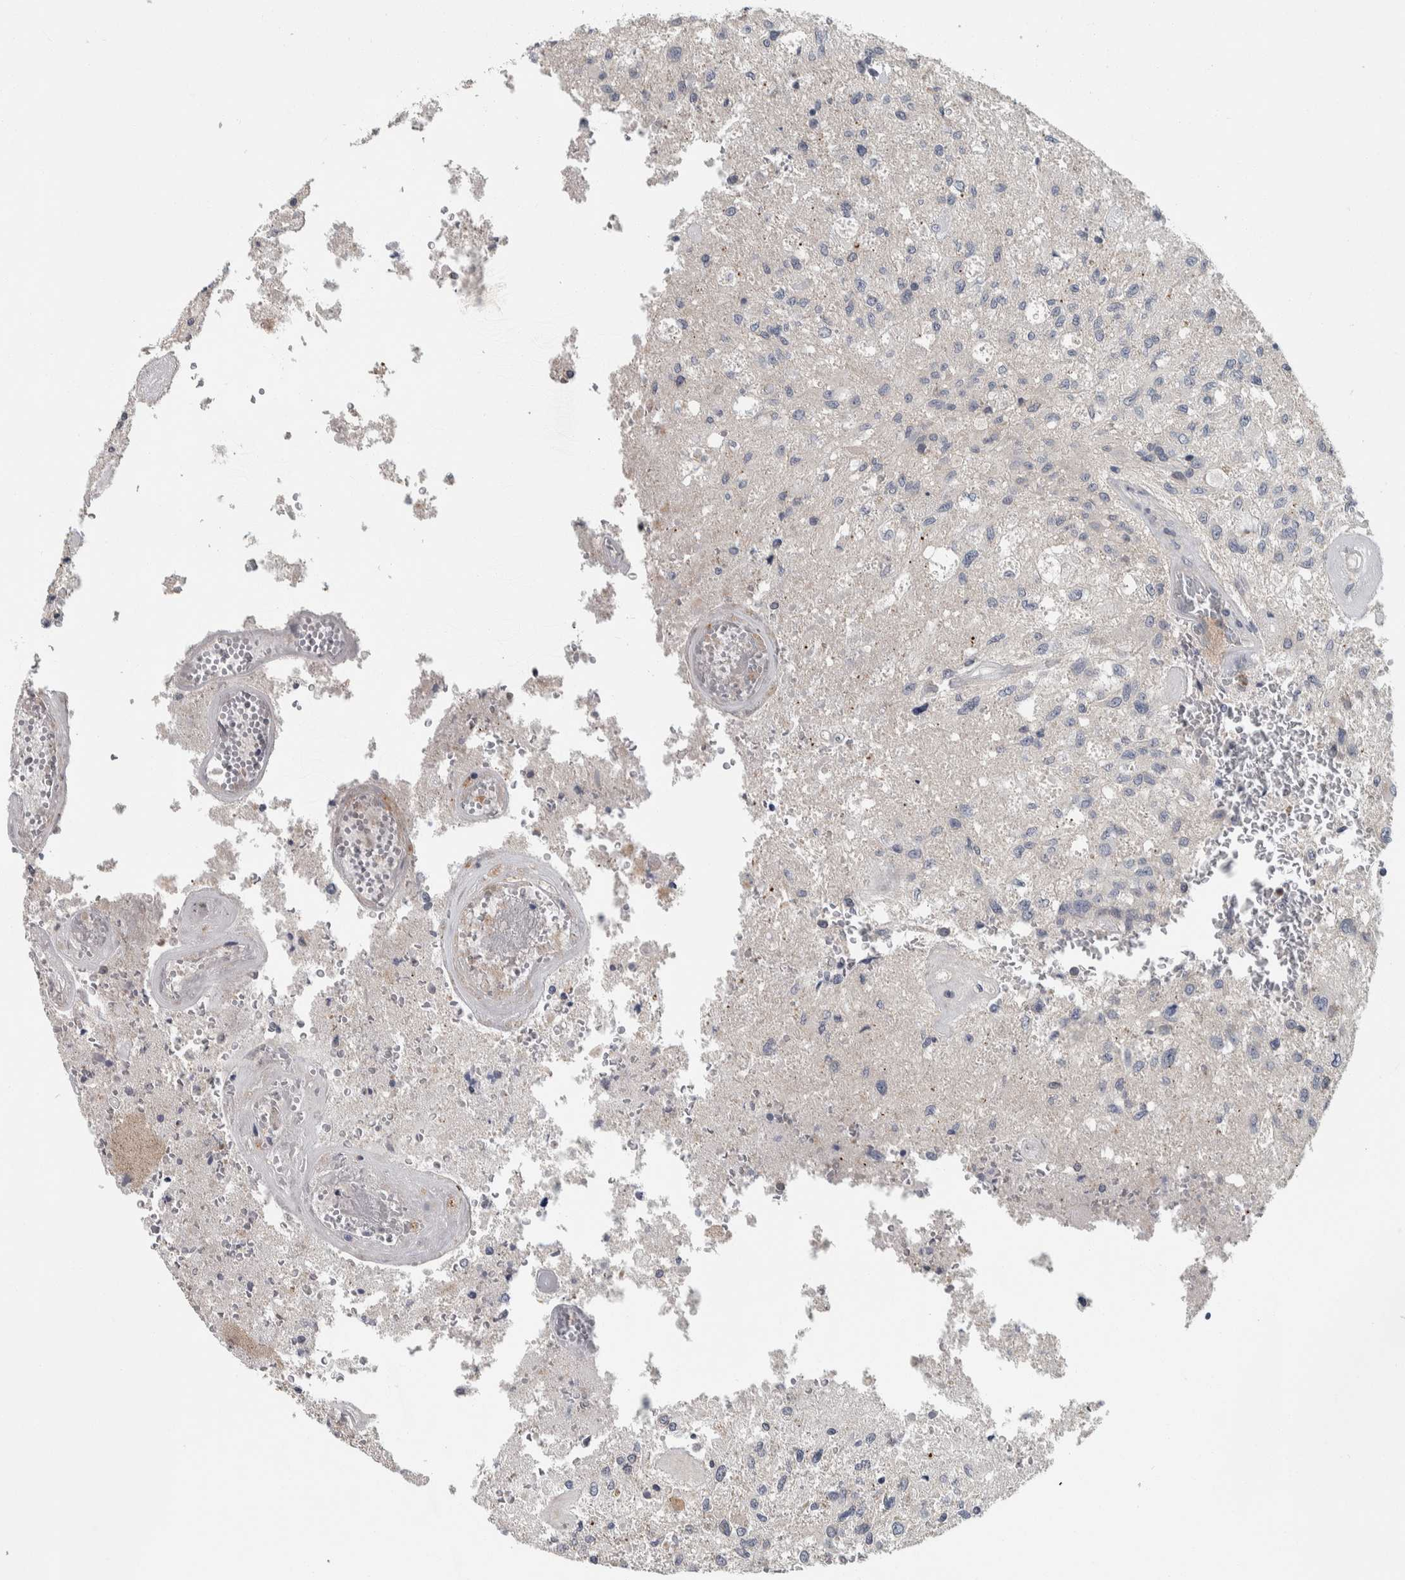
{"staining": {"intensity": "negative", "quantity": "none", "location": "none"}, "tissue": "glioma", "cell_type": "Tumor cells", "image_type": "cancer", "snomed": [{"axis": "morphology", "description": "Normal tissue, NOS"}, {"axis": "morphology", "description": "Glioma, malignant, High grade"}, {"axis": "topography", "description": "Cerebral cortex"}], "caption": "The IHC image has no significant expression in tumor cells of glioma tissue.", "gene": "KCNJ3", "patient": {"sex": "male", "age": 77}}